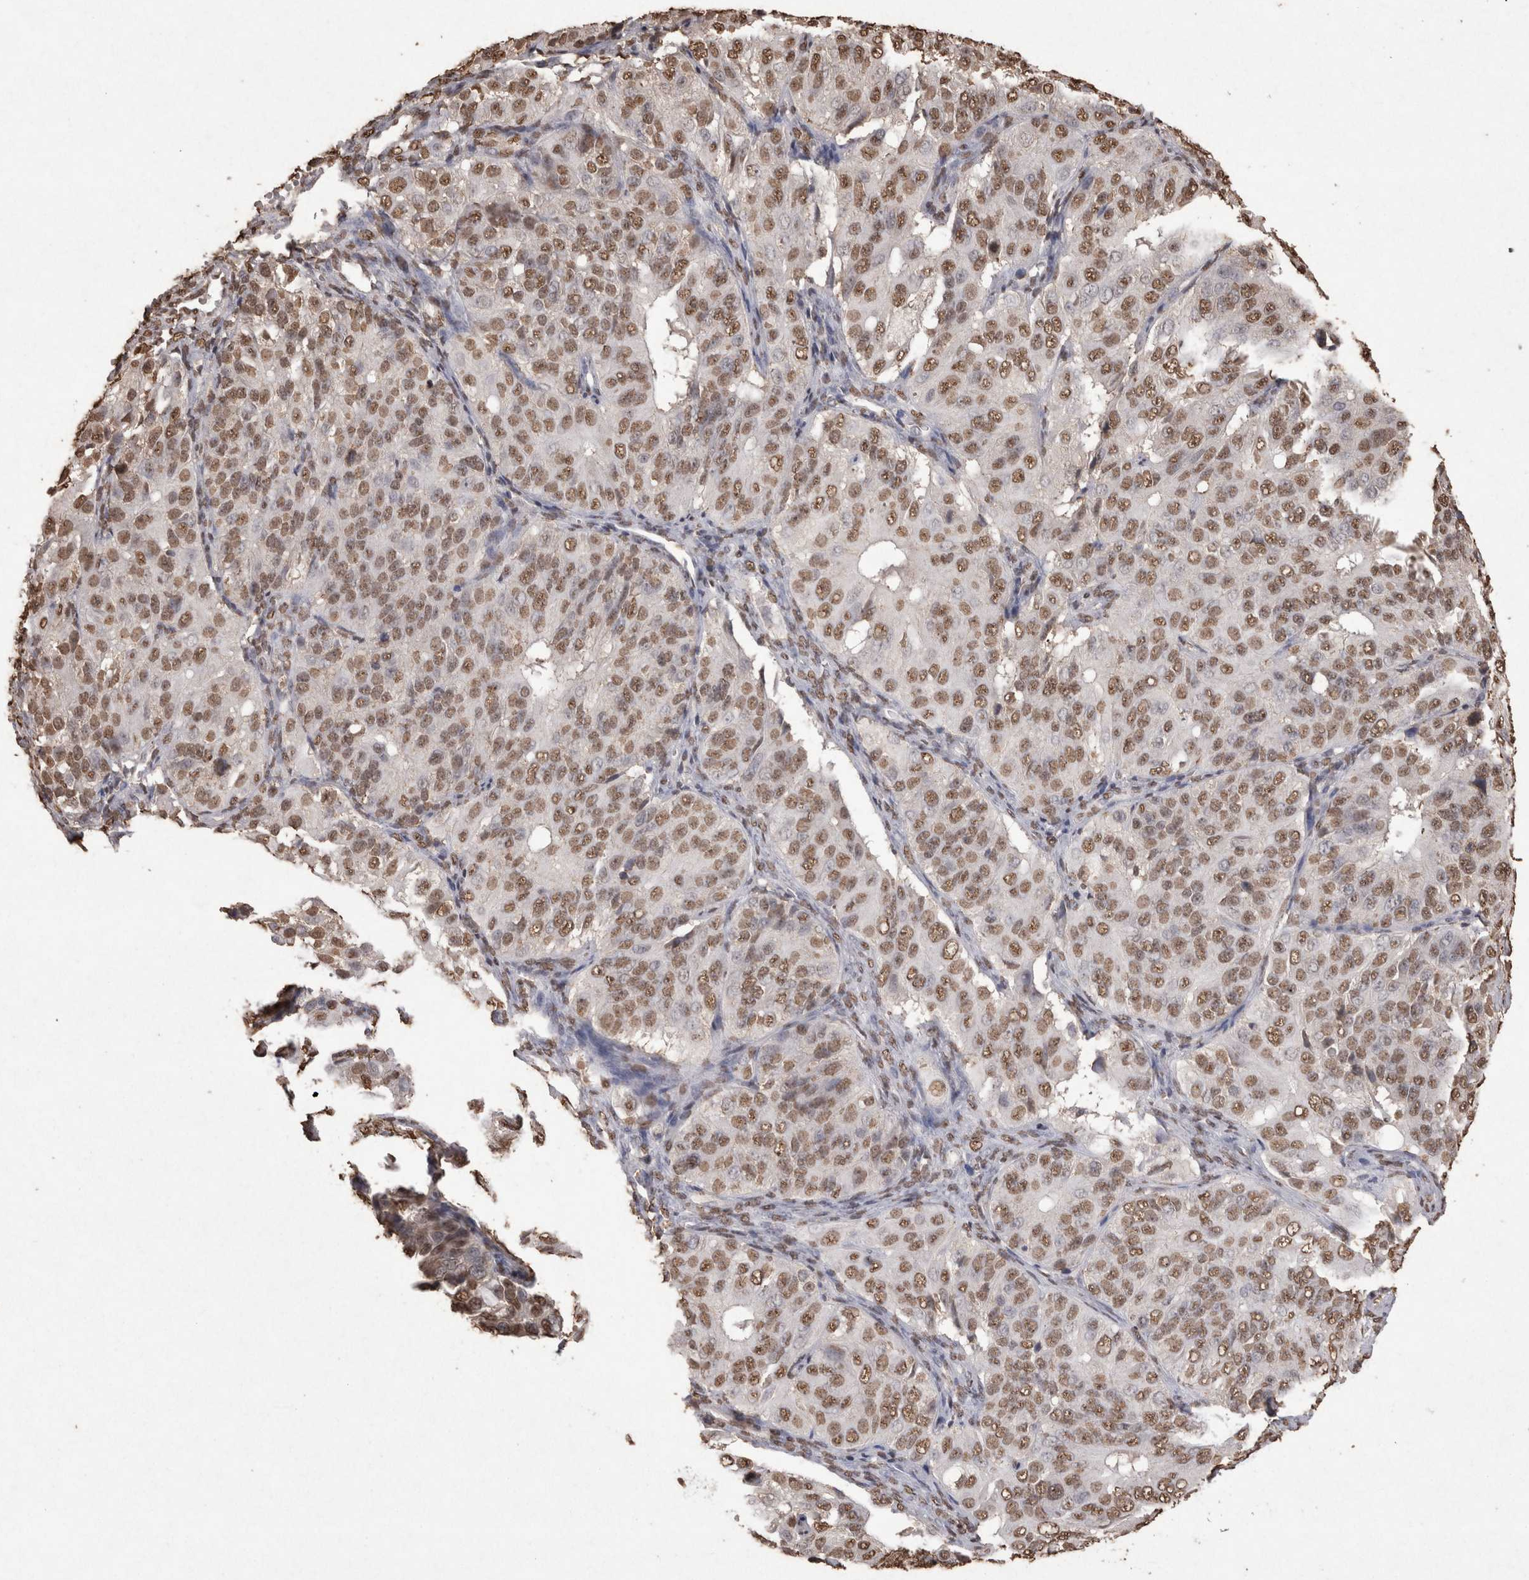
{"staining": {"intensity": "moderate", "quantity": ">75%", "location": "nuclear"}, "tissue": "ovarian cancer", "cell_type": "Tumor cells", "image_type": "cancer", "snomed": [{"axis": "morphology", "description": "Carcinoma, endometroid"}, {"axis": "topography", "description": "Ovary"}], "caption": "This micrograph exhibits IHC staining of human ovarian cancer (endometroid carcinoma), with medium moderate nuclear expression in approximately >75% of tumor cells.", "gene": "POU5F1", "patient": {"sex": "female", "age": 51}}